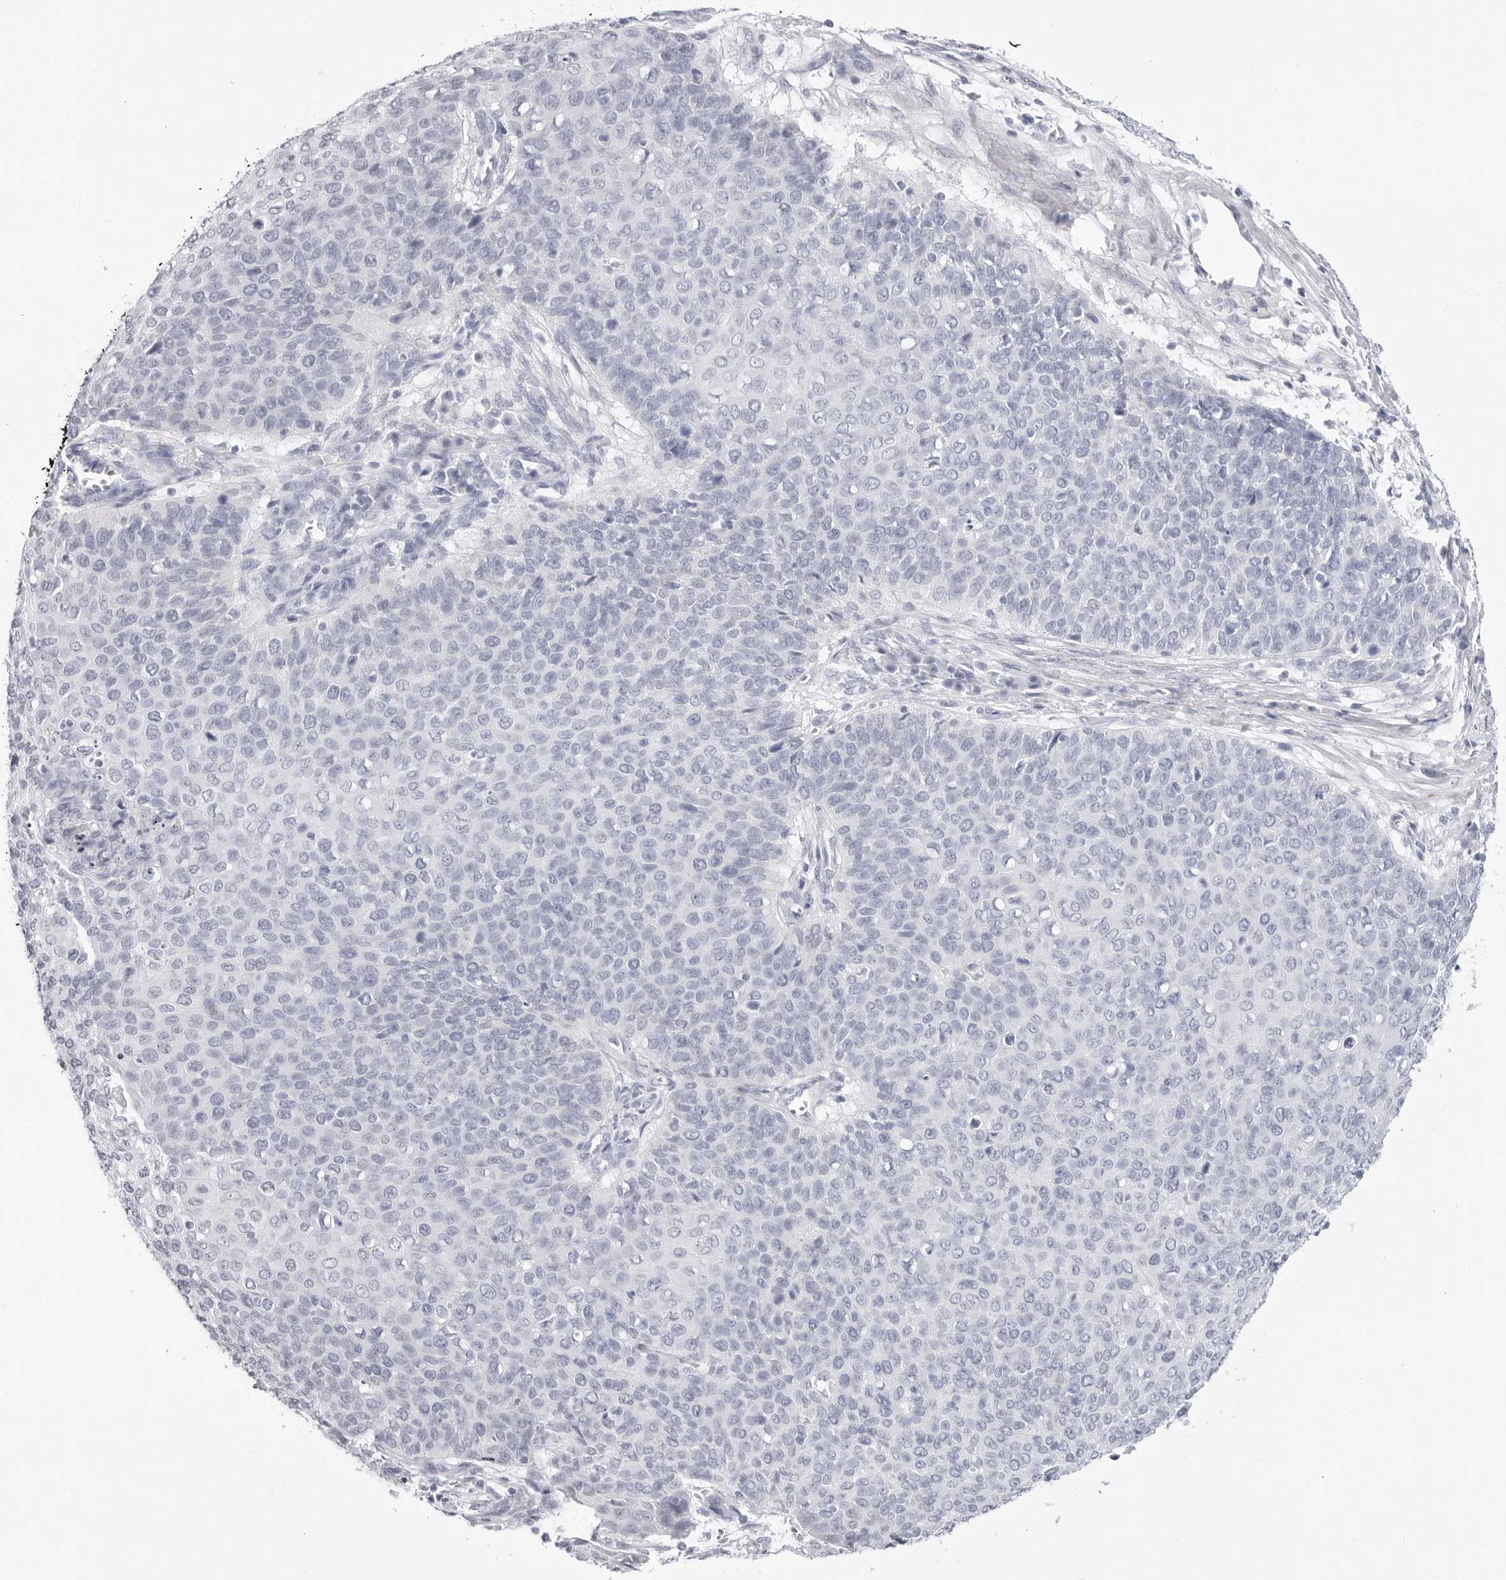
{"staining": {"intensity": "negative", "quantity": "none", "location": "none"}, "tissue": "cervical cancer", "cell_type": "Tumor cells", "image_type": "cancer", "snomed": [{"axis": "morphology", "description": "Squamous cell carcinoma, NOS"}, {"axis": "topography", "description": "Cervix"}], "caption": "This is a micrograph of immunohistochemistry staining of cervical cancer, which shows no positivity in tumor cells.", "gene": "ERICH3", "patient": {"sex": "female", "age": 39}}